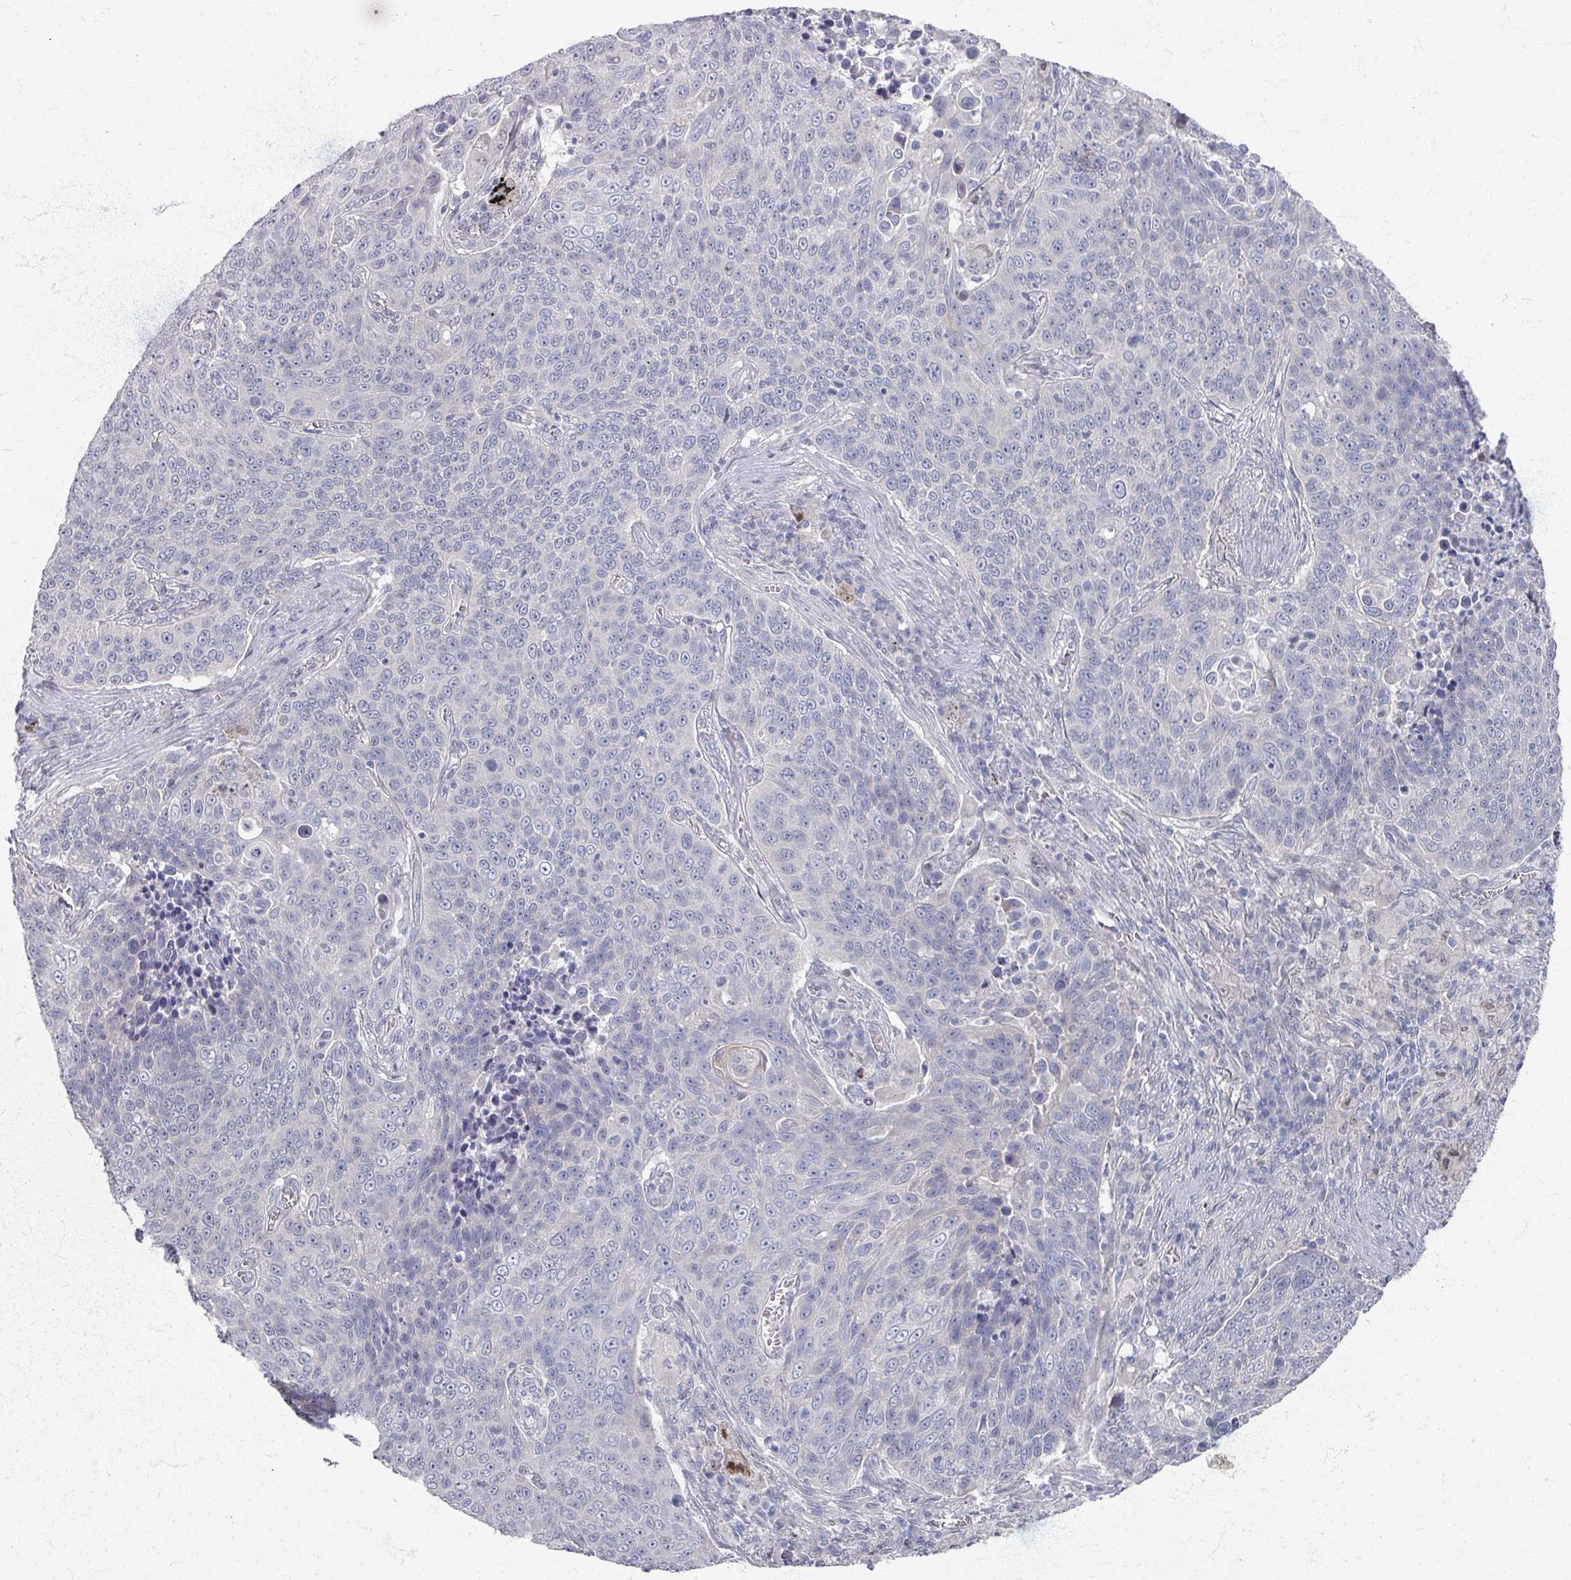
{"staining": {"intensity": "negative", "quantity": "none", "location": "none"}, "tissue": "lung cancer", "cell_type": "Tumor cells", "image_type": "cancer", "snomed": [{"axis": "morphology", "description": "Squamous cell carcinoma, NOS"}, {"axis": "topography", "description": "Lung"}], "caption": "High magnification brightfield microscopy of squamous cell carcinoma (lung) stained with DAB (brown) and counterstained with hematoxylin (blue): tumor cells show no significant expression.", "gene": "TTYH3", "patient": {"sex": "male", "age": 78}}